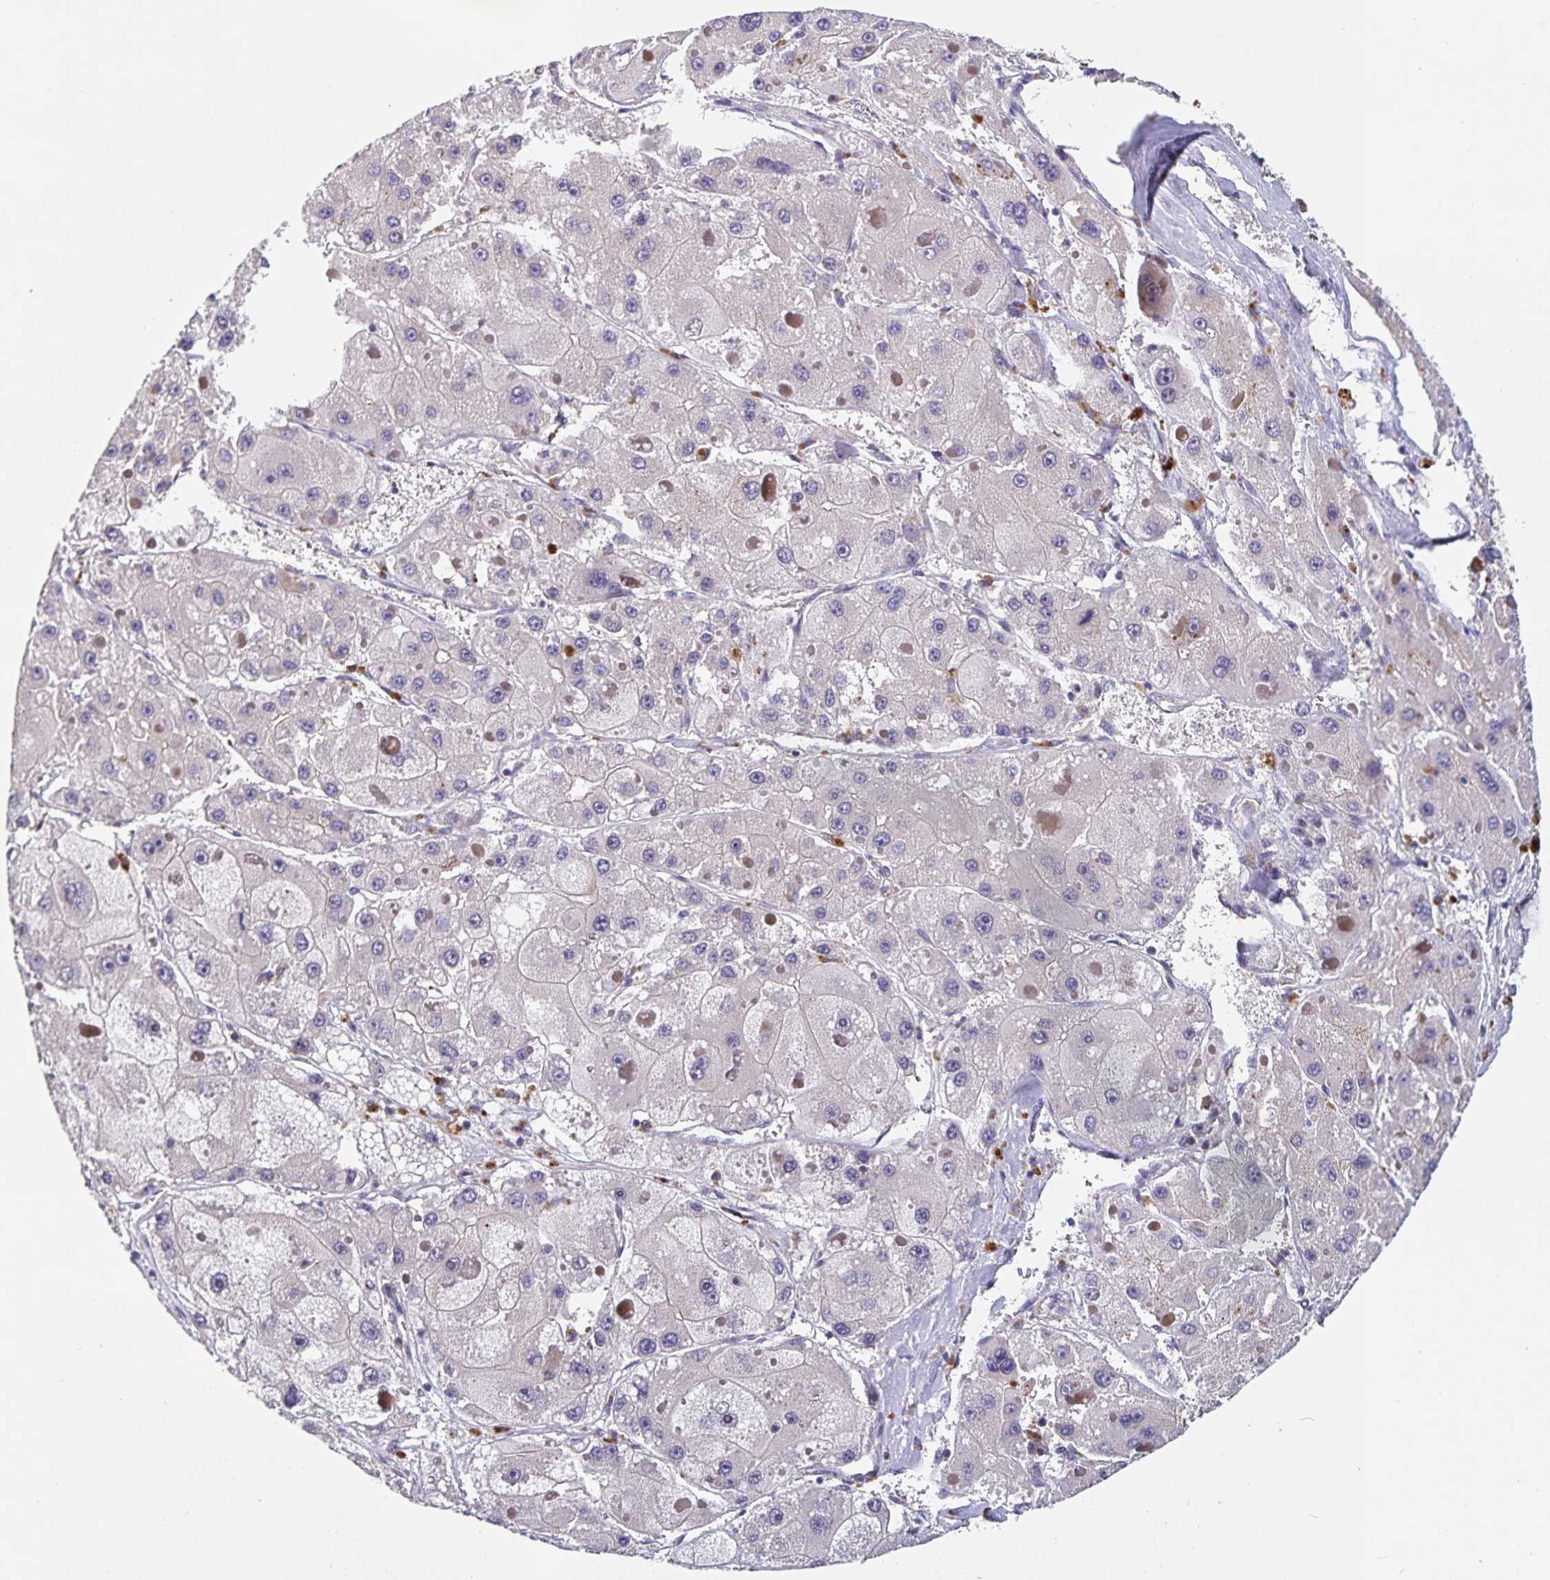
{"staining": {"intensity": "negative", "quantity": "none", "location": "none"}, "tissue": "liver cancer", "cell_type": "Tumor cells", "image_type": "cancer", "snomed": [{"axis": "morphology", "description": "Carcinoma, Hepatocellular, NOS"}, {"axis": "topography", "description": "Liver"}], "caption": "IHC photomicrograph of human liver cancer (hepatocellular carcinoma) stained for a protein (brown), which displays no expression in tumor cells.", "gene": "FBXL16", "patient": {"sex": "female", "age": 73}}